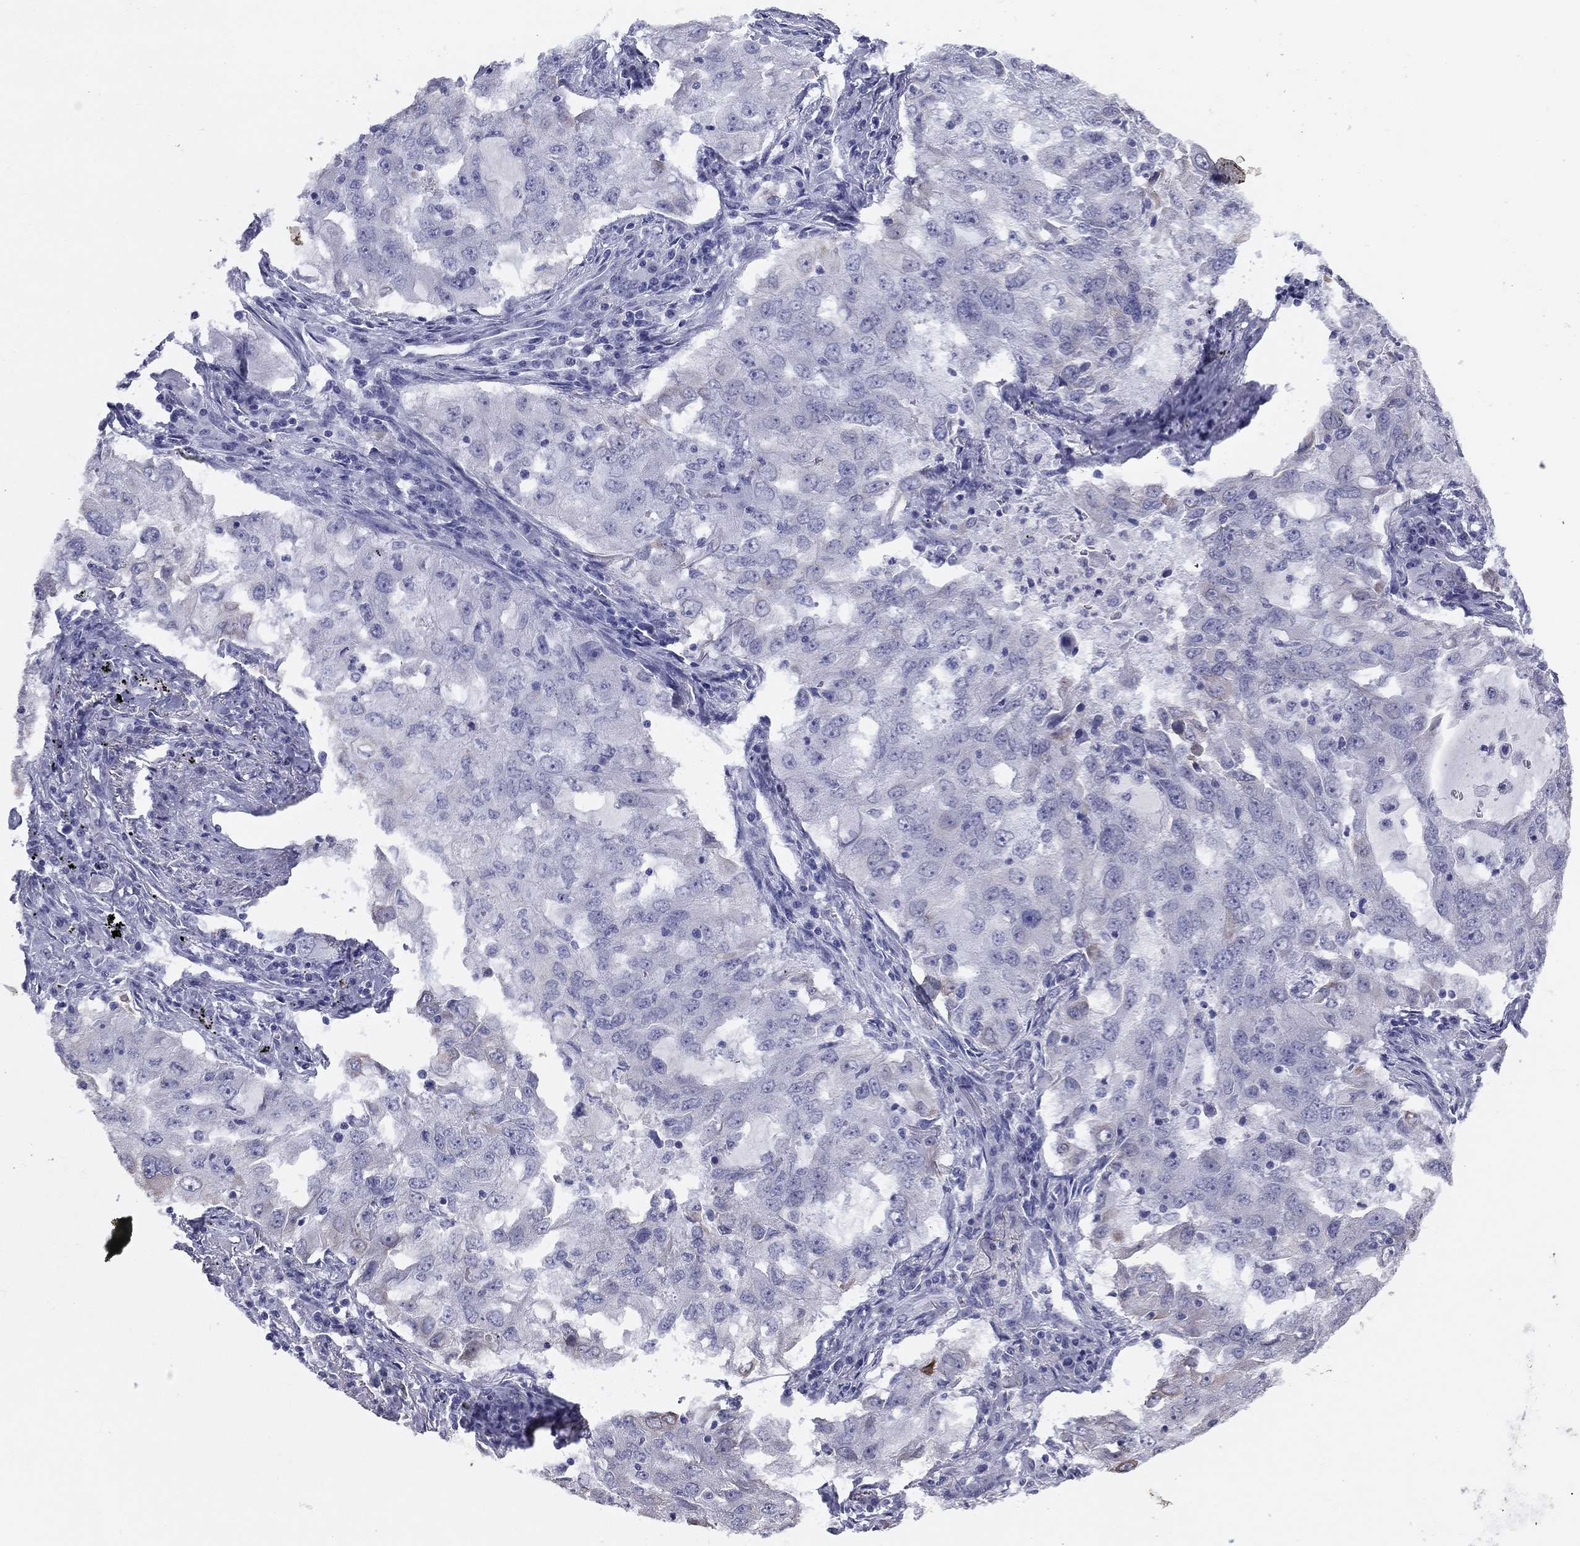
{"staining": {"intensity": "negative", "quantity": "none", "location": "none"}, "tissue": "lung cancer", "cell_type": "Tumor cells", "image_type": "cancer", "snomed": [{"axis": "morphology", "description": "Adenocarcinoma, NOS"}, {"axis": "topography", "description": "Lung"}], "caption": "Immunohistochemistry (IHC) image of neoplastic tissue: lung adenocarcinoma stained with DAB (3,3'-diaminobenzidine) displays no significant protein staining in tumor cells.", "gene": "KRT75", "patient": {"sex": "female", "age": 61}}